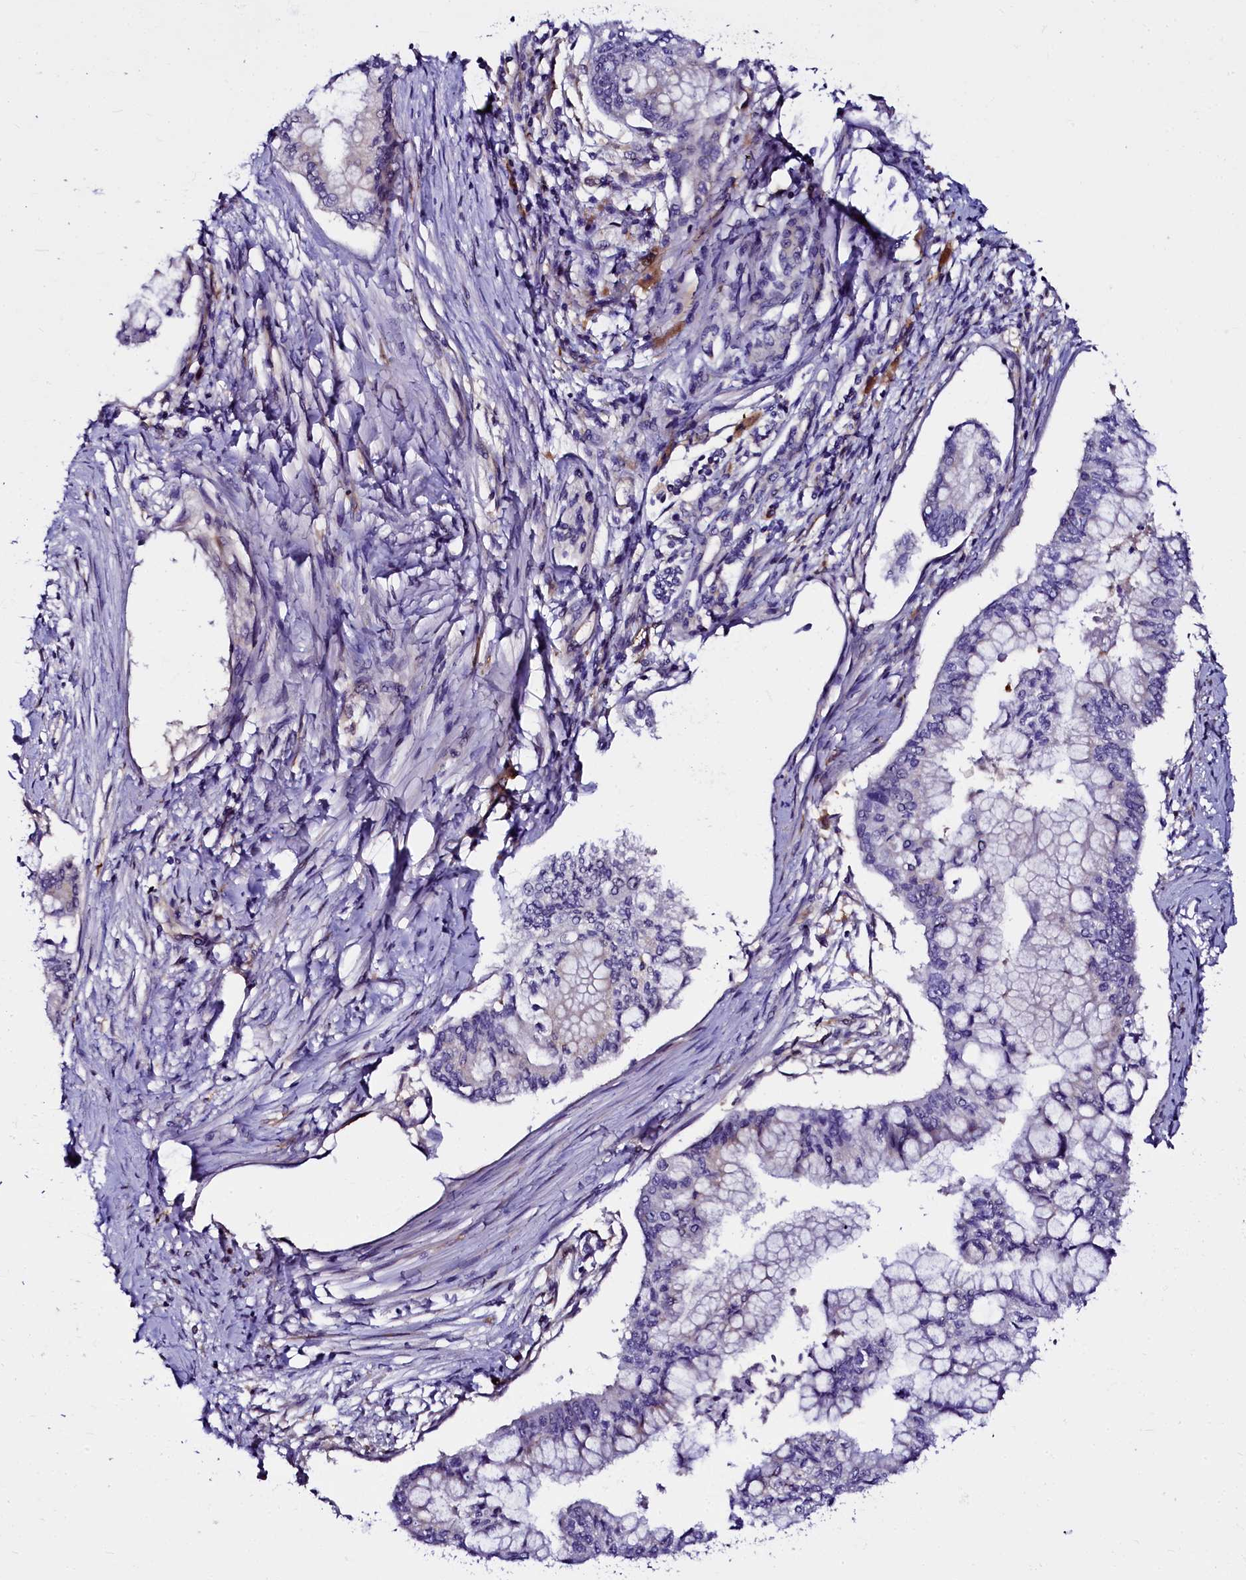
{"staining": {"intensity": "negative", "quantity": "none", "location": "none"}, "tissue": "pancreatic cancer", "cell_type": "Tumor cells", "image_type": "cancer", "snomed": [{"axis": "morphology", "description": "Adenocarcinoma, NOS"}, {"axis": "topography", "description": "Pancreas"}], "caption": "Immunohistochemistry (IHC) image of neoplastic tissue: pancreatic adenocarcinoma stained with DAB displays no significant protein positivity in tumor cells. (Stains: DAB immunohistochemistry with hematoxylin counter stain, Microscopy: brightfield microscopy at high magnification).", "gene": "OTOL1", "patient": {"sex": "male", "age": 58}}